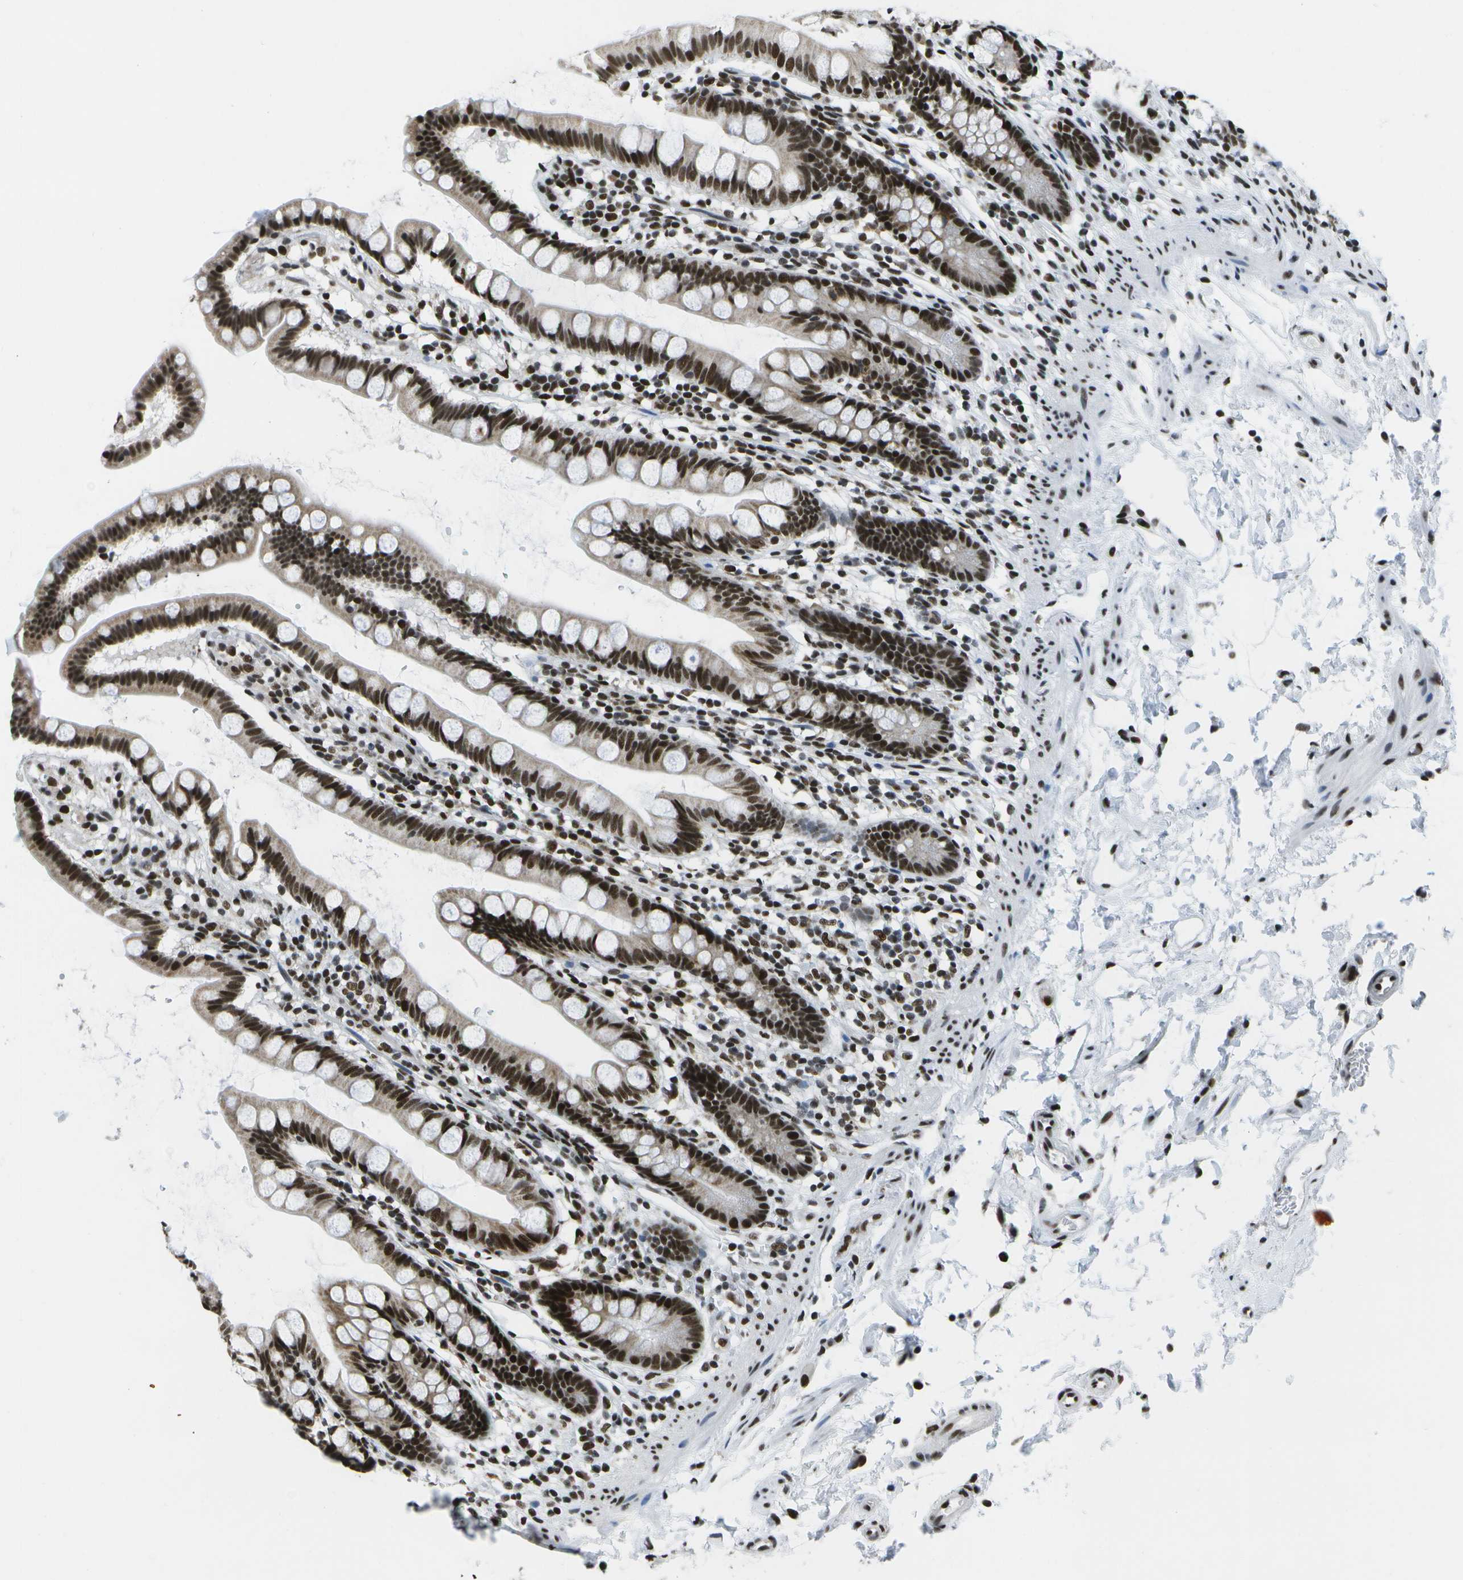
{"staining": {"intensity": "strong", "quantity": ">75%", "location": "nuclear"}, "tissue": "small intestine", "cell_type": "Glandular cells", "image_type": "normal", "snomed": [{"axis": "morphology", "description": "Normal tissue, NOS"}, {"axis": "topography", "description": "Small intestine"}], "caption": "Protein analysis of unremarkable small intestine exhibits strong nuclear staining in approximately >75% of glandular cells.", "gene": "NSRP1", "patient": {"sex": "female", "age": 84}}